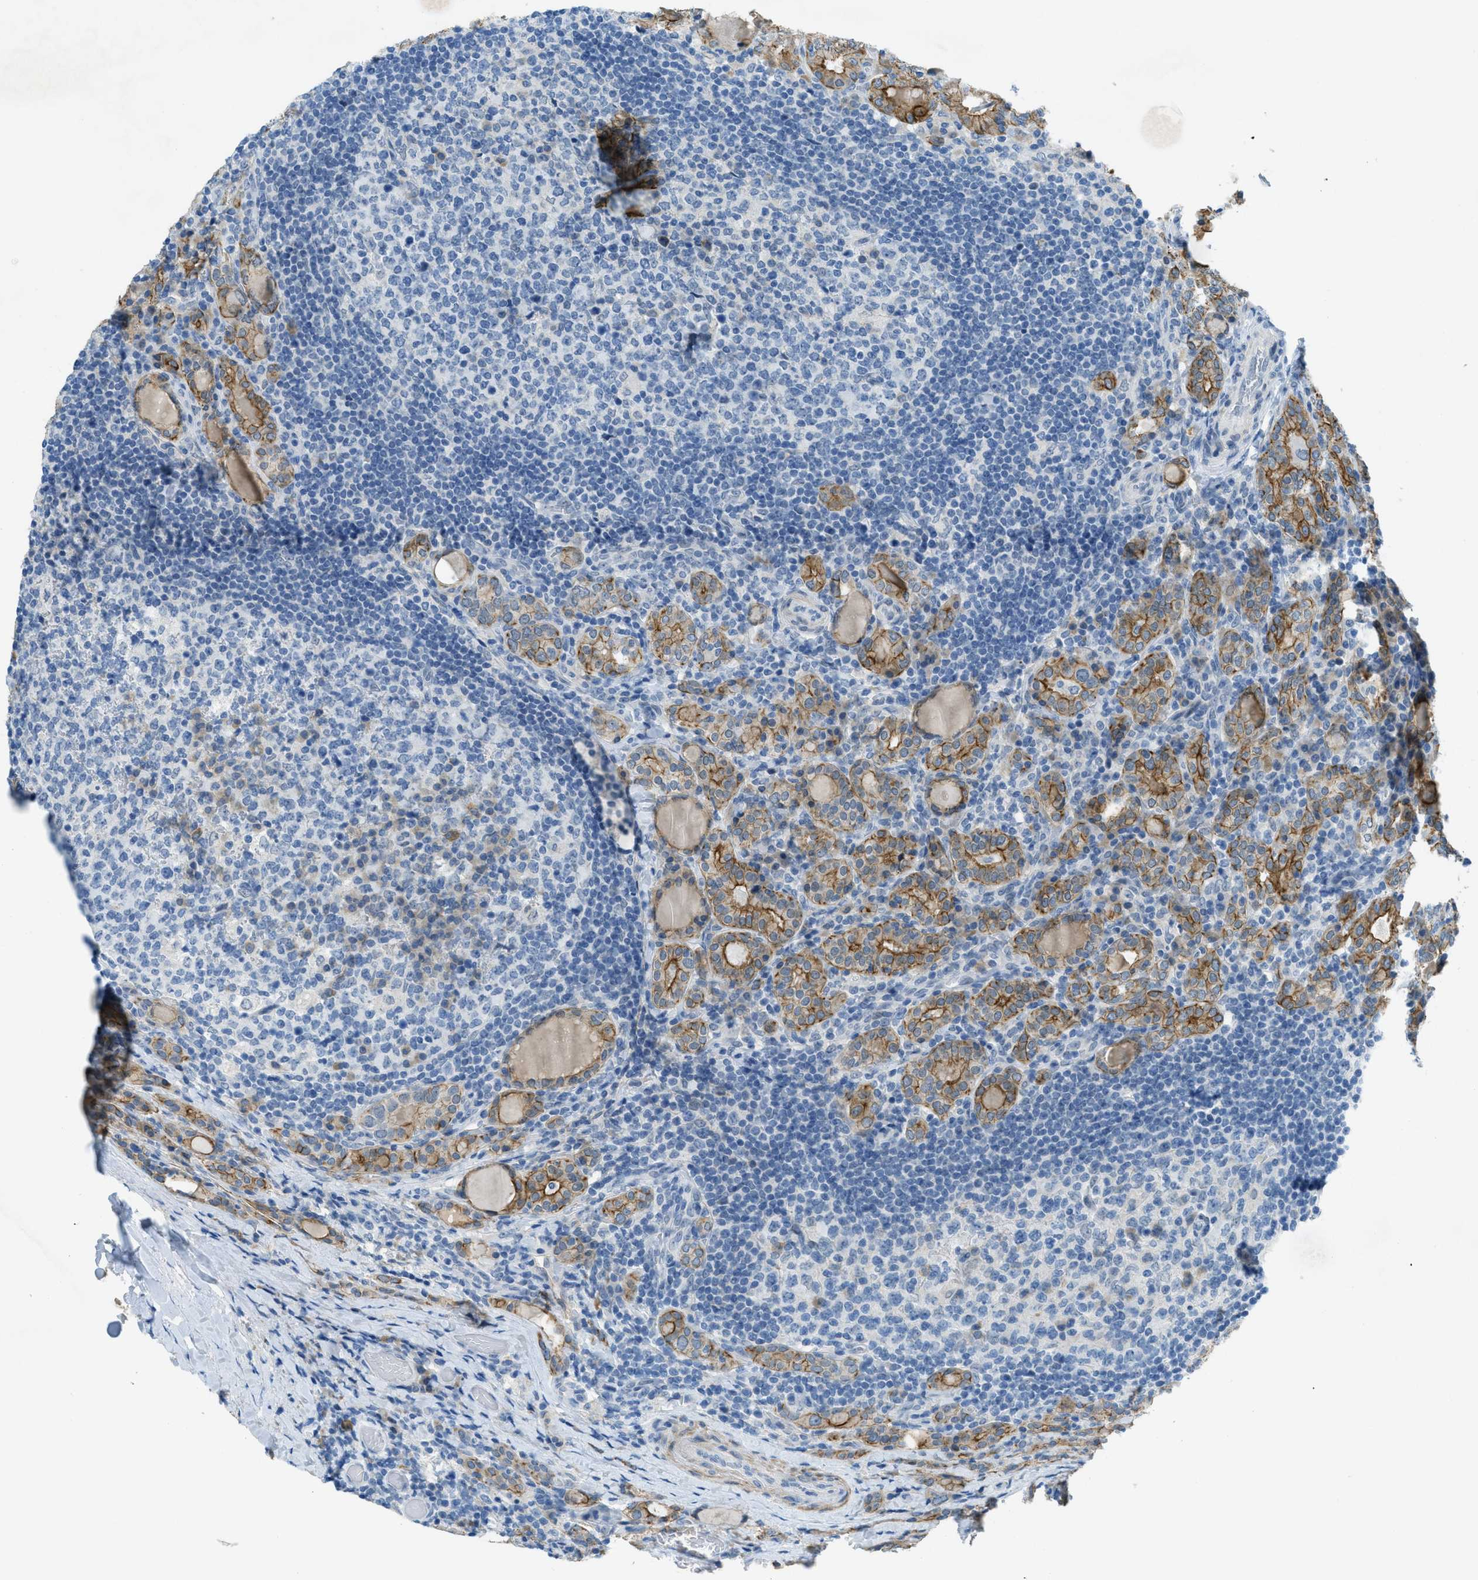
{"staining": {"intensity": "strong", "quantity": ">75%", "location": "cytoplasmic/membranous"}, "tissue": "thyroid cancer", "cell_type": "Tumor cells", "image_type": "cancer", "snomed": [{"axis": "morphology", "description": "Papillary adenocarcinoma, NOS"}, {"axis": "topography", "description": "Thyroid gland"}], "caption": "Immunohistochemical staining of human thyroid cancer displays strong cytoplasmic/membranous protein staining in approximately >75% of tumor cells.", "gene": "KLHL8", "patient": {"sex": "female", "age": 42}}